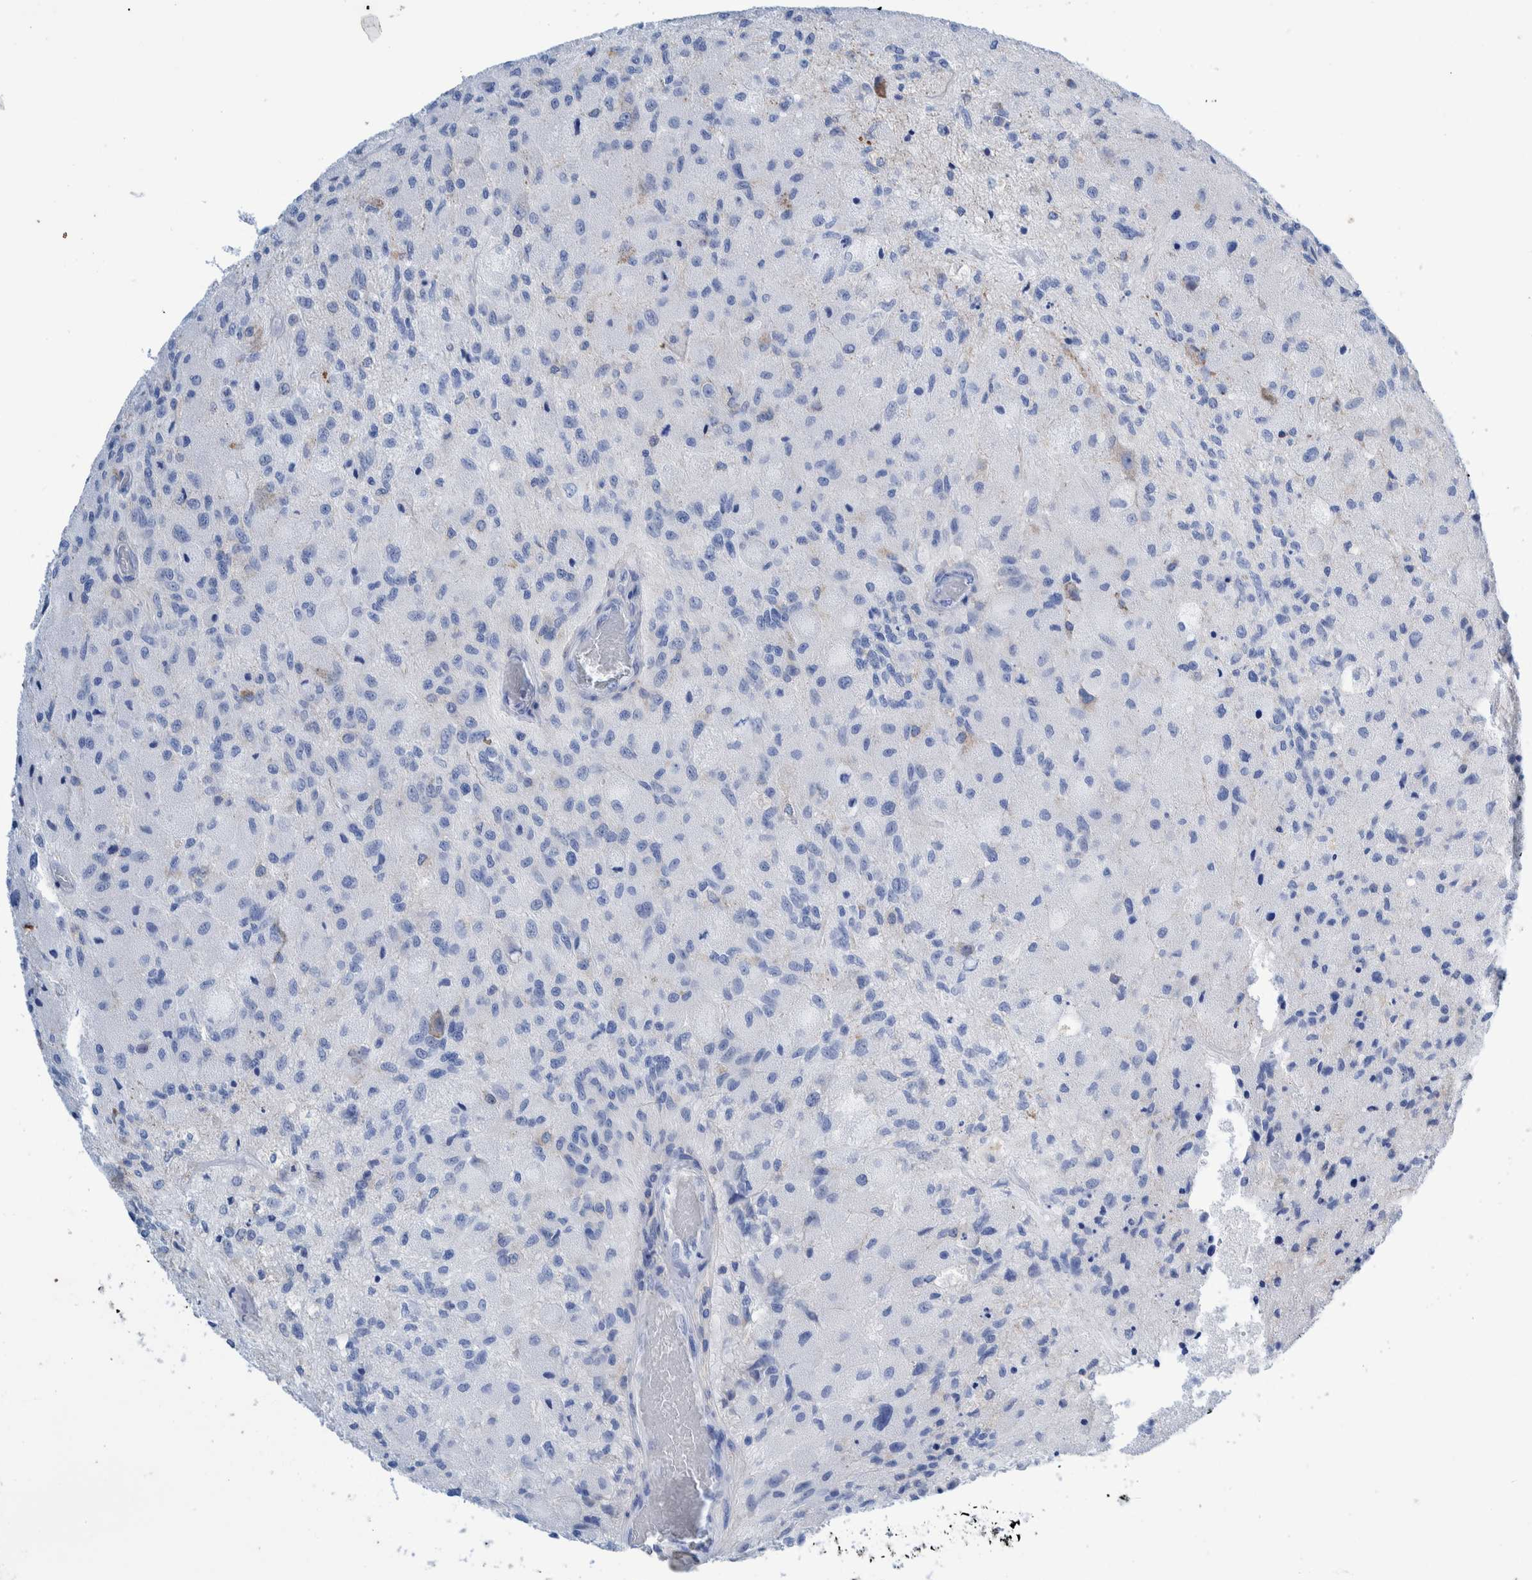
{"staining": {"intensity": "negative", "quantity": "none", "location": "none"}, "tissue": "glioma", "cell_type": "Tumor cells", "image_type": "cancer", "snomed": [{"axis": "morphology", "description": "Normal tissue, NOS"}, {"axis": "morphology", "description": "Glioma, malignant, High grade"}, {"axis": "topography", "description": "Cerebral cortex"}], "caption": "A histopathology image of human glioma is negative for staining in tumor cells.", "gene": "KRT14", "patient": {"sex": "male", "age": 77}}